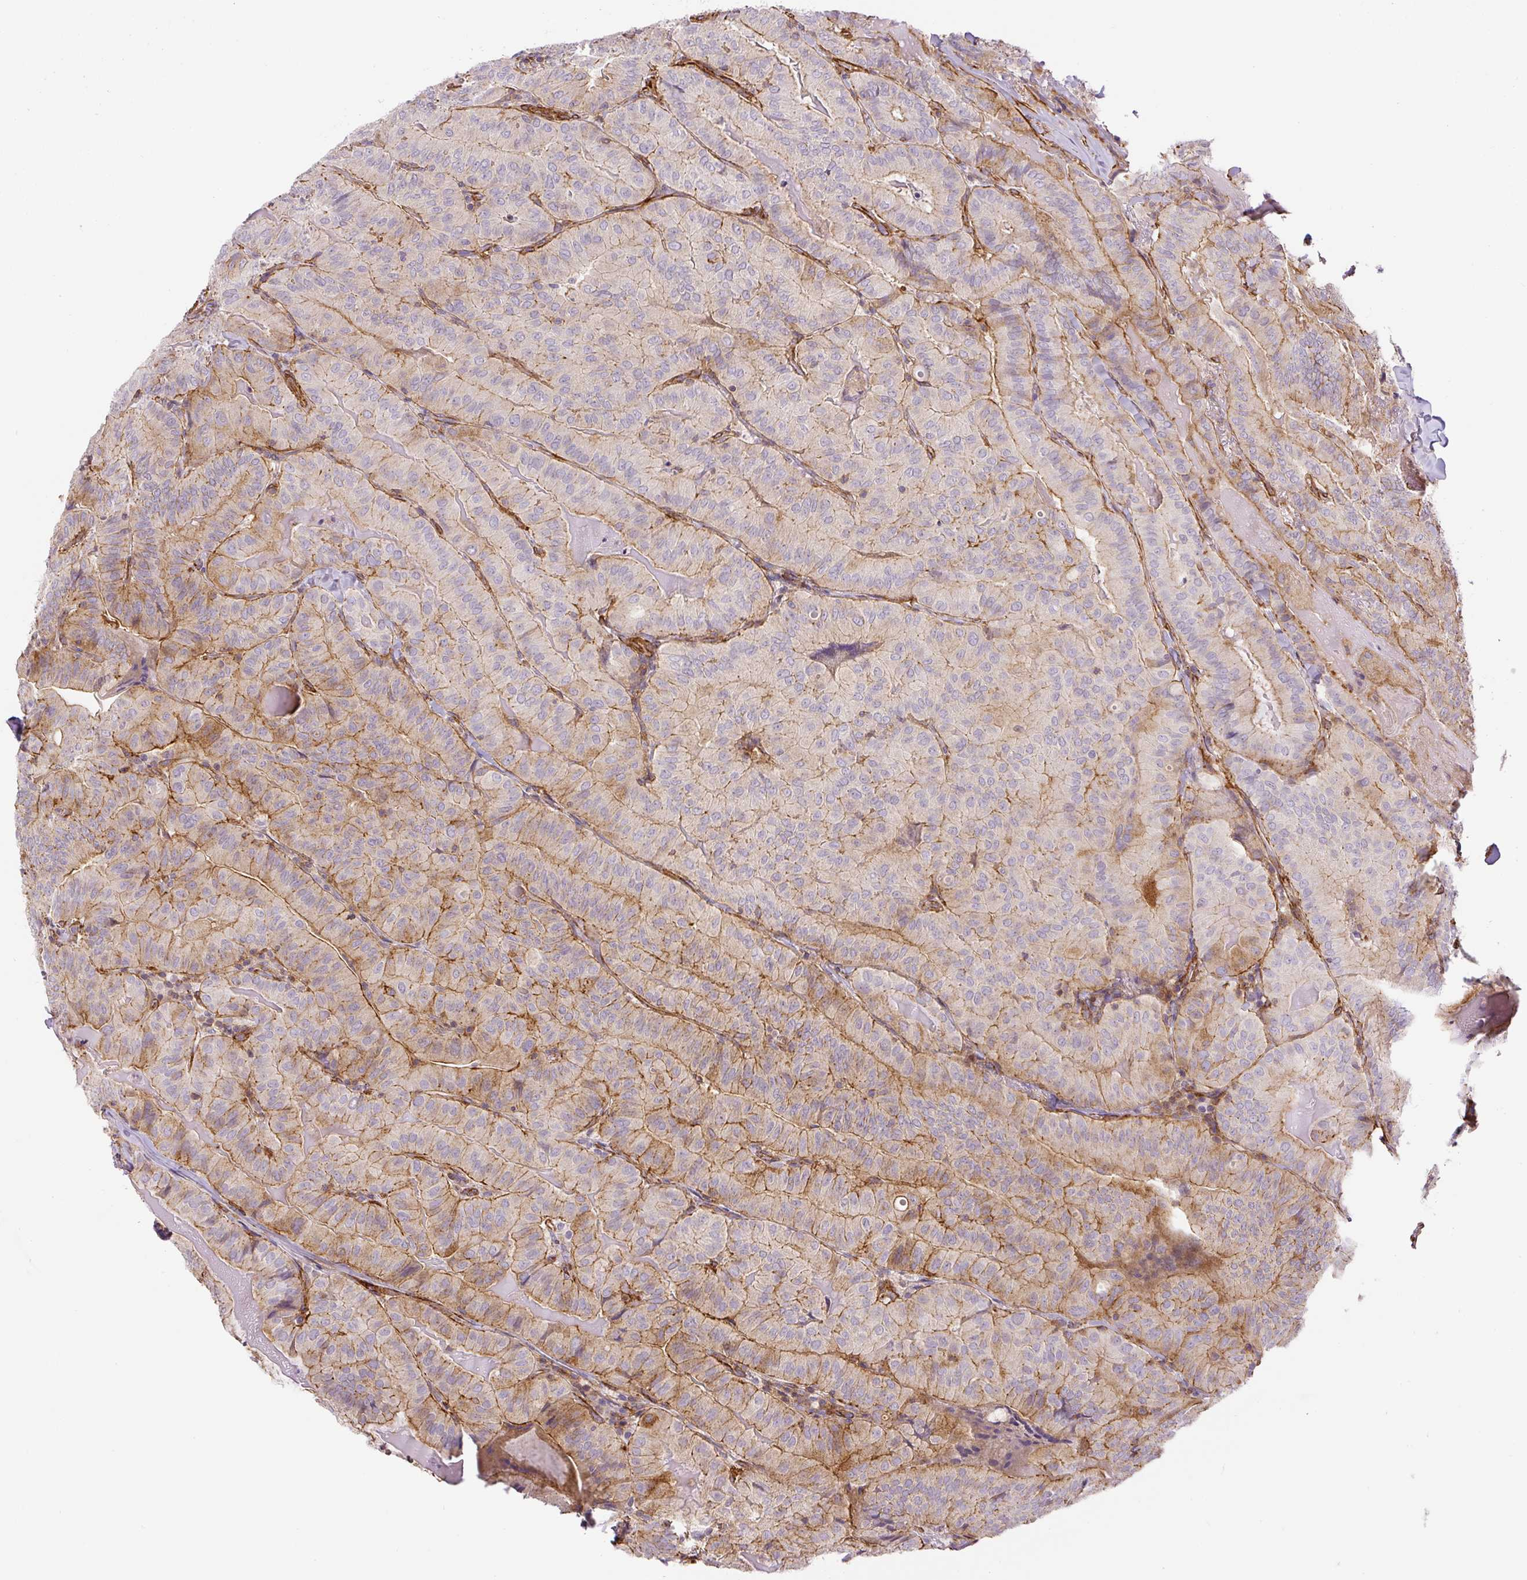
{"staining": {"intensity": "moderate", "quantity": "25%-75%", "location": "cytoplasmic/membranous"}, "tissue": "thyroid cancer", "cell_type": "Tumor cells", "image_type": "cancer", "snomed": [{"axis": "morphology", "description": "Papillary adenocarcinoma, NOS"}, {"axis": "topography", "description": "Thyroid gland"}], "caption": "Thyroid cancer (papillary adenocarcinoma) was stained to show a protein in brown. There is medium levels of moderate cytoplasmic/membranous expression in about 25%-75% of tumor cells.", "gene": "MYL12A", "patient": {"sex": "female", "age": 68}}